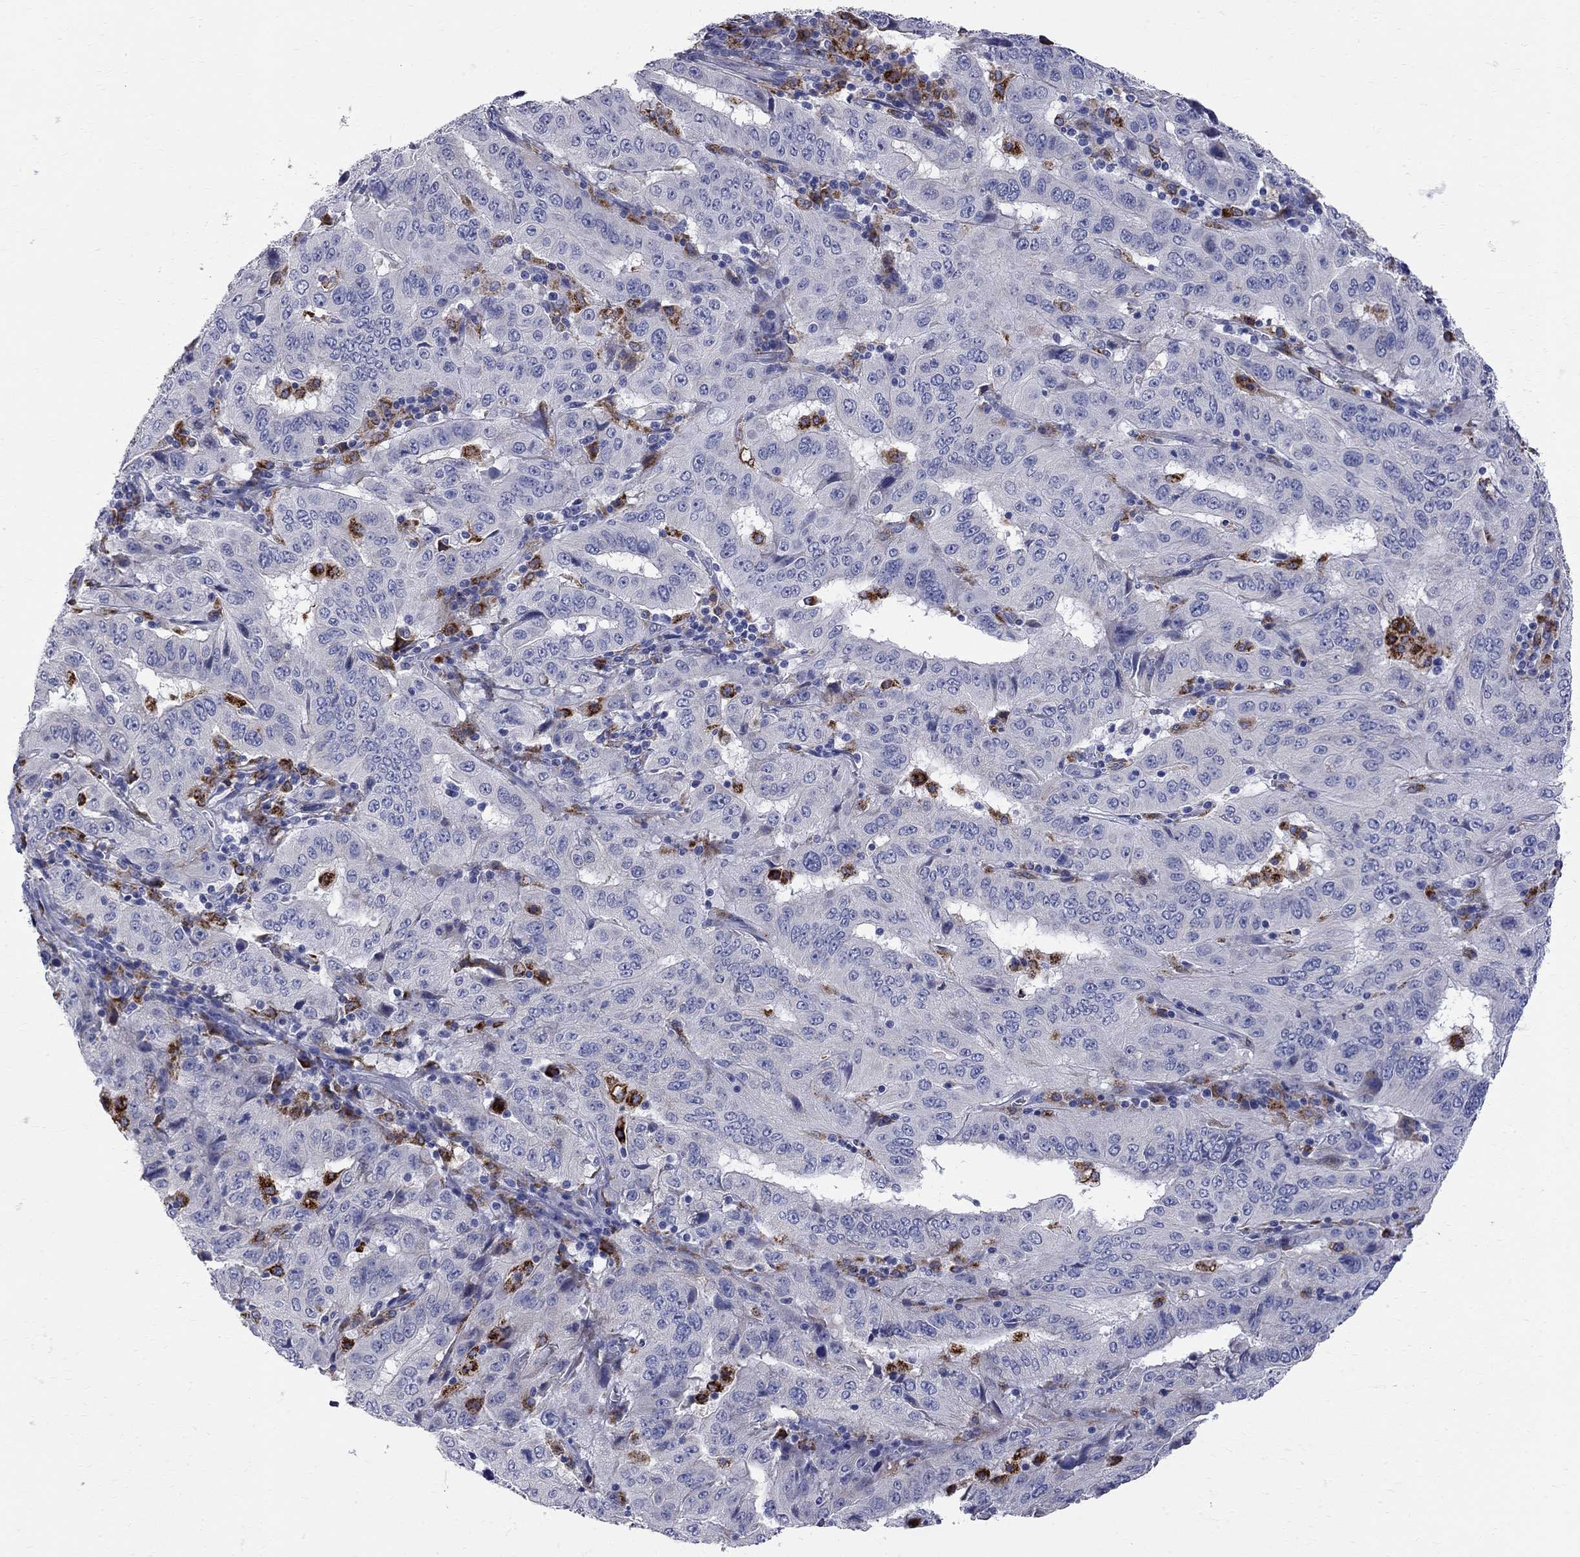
{"staining": {"intensity": "negative", "quantity": "none", "location": "none"}, "tissue": "pancreatic cancer", "cell_type": "Tumor cells", "image_type": "cancer", "snomed": [{"axis": "morphology", "description": "Adenocarcinoma, NOS"}, {"axis": "topography", "description": "Pancreas"}], "caption": "High power microscopy micrograph of an immunohistochemistry image of pancreatic cancer, revealing no significant expression in tumor cells.", "gene": "ACSL1", "patient": {"sex": "male", "age": 63}}